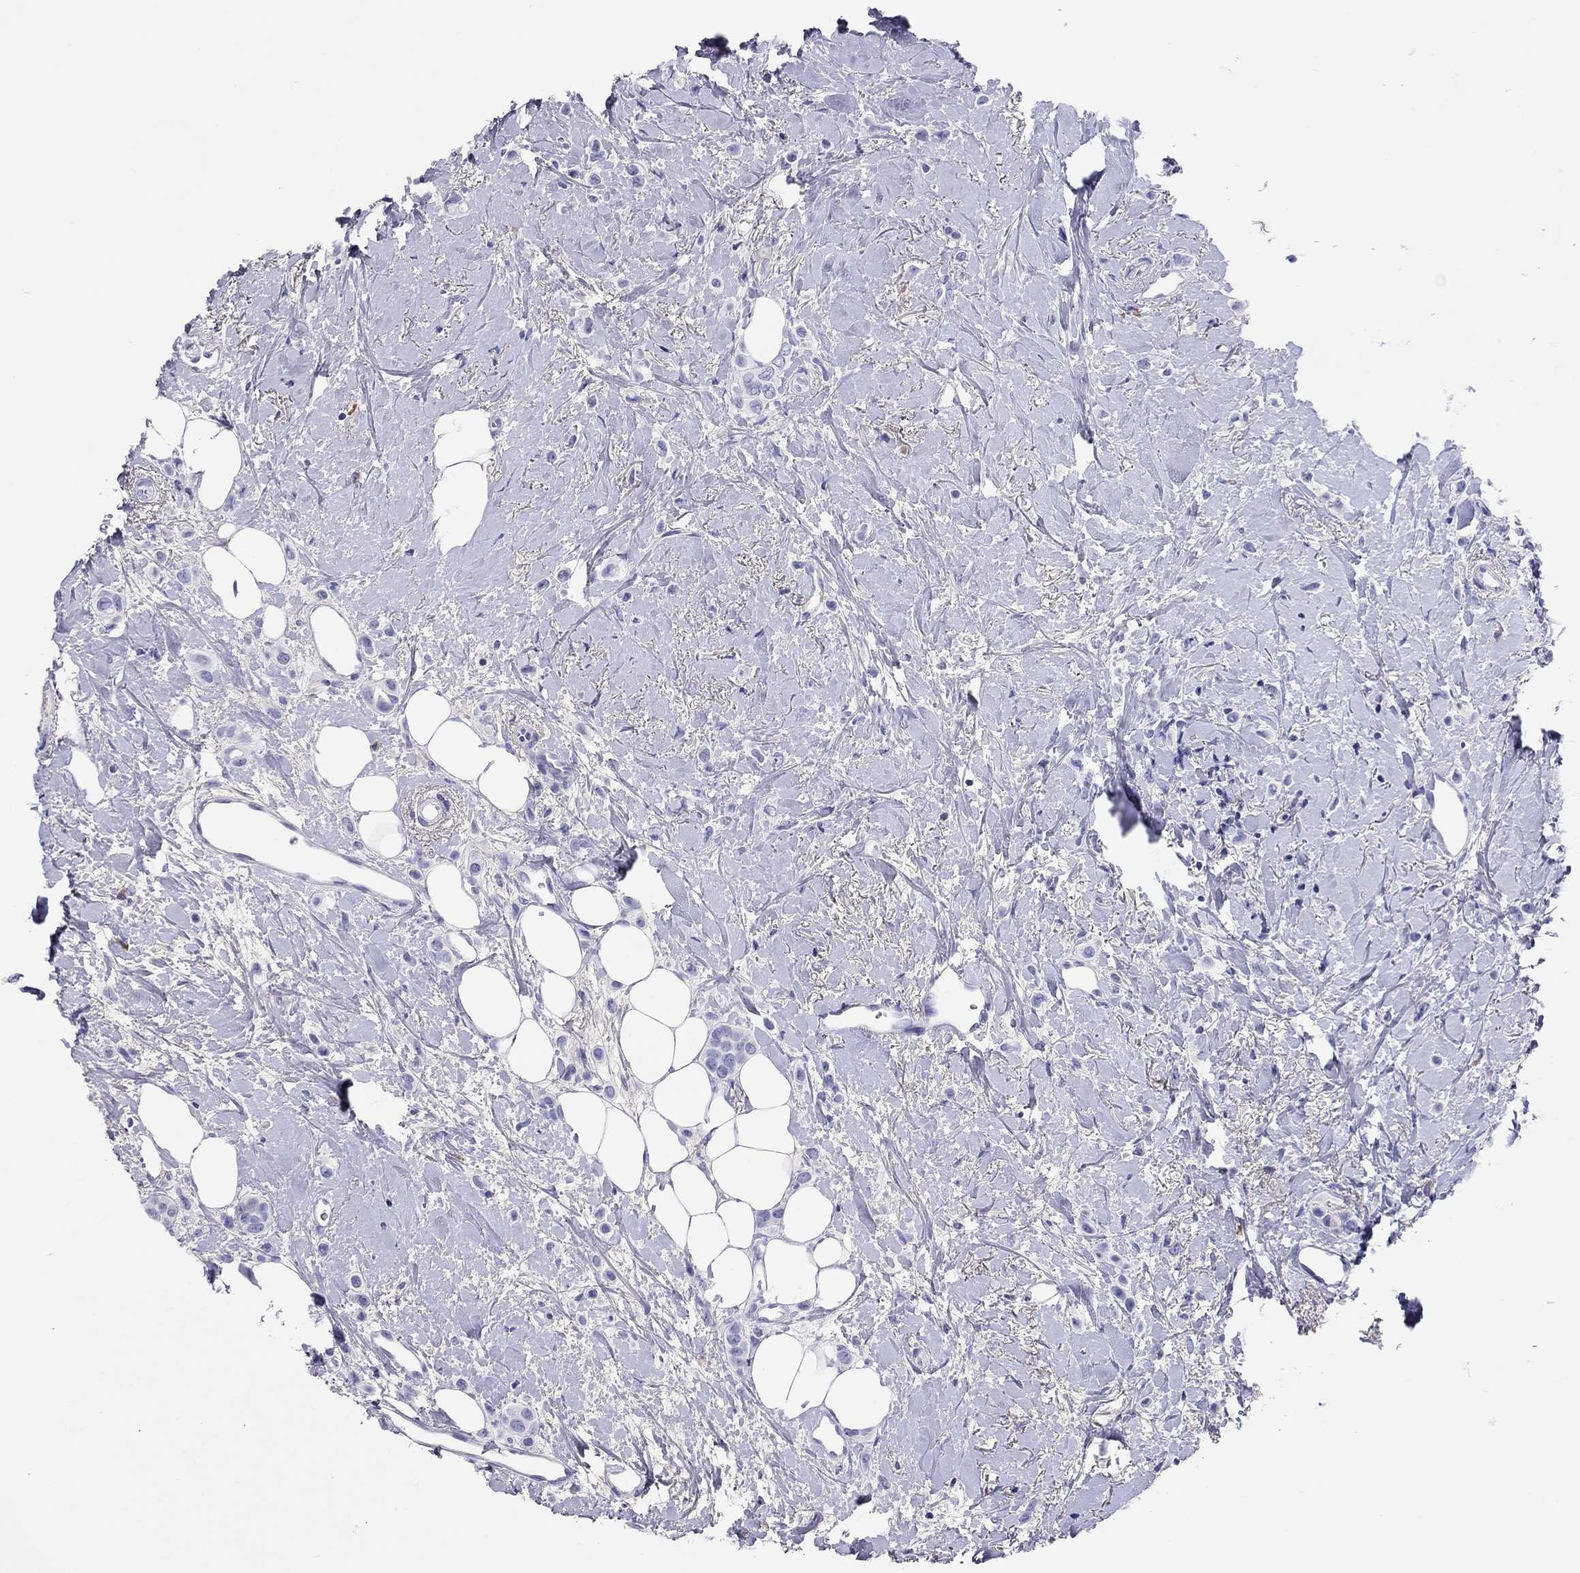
{"staining": {"intensity": "negative", "quantity": "none", "location": "none"}, "tissue": "breast cancer", "cell_type": "Tumor cells", "image_type": "cancer", "snomed": [{"axis": "morphology", "description": "Lobular carcinoma"}, {"axis": "topography", "description": "Breast"}], "caption": "High magnification brightfield microscopy of breast cancer stained with DAB (brown) and counterstained with hematoxylin (blue): tumor cells show no significant staining. Brightfield microscopy of immunohistochemistry stained with DAB (brown) and hematoxylin (blue), captured at high magnification.", "gene": "CALHM1", "patient": {"sex": "female", "age": 66}}